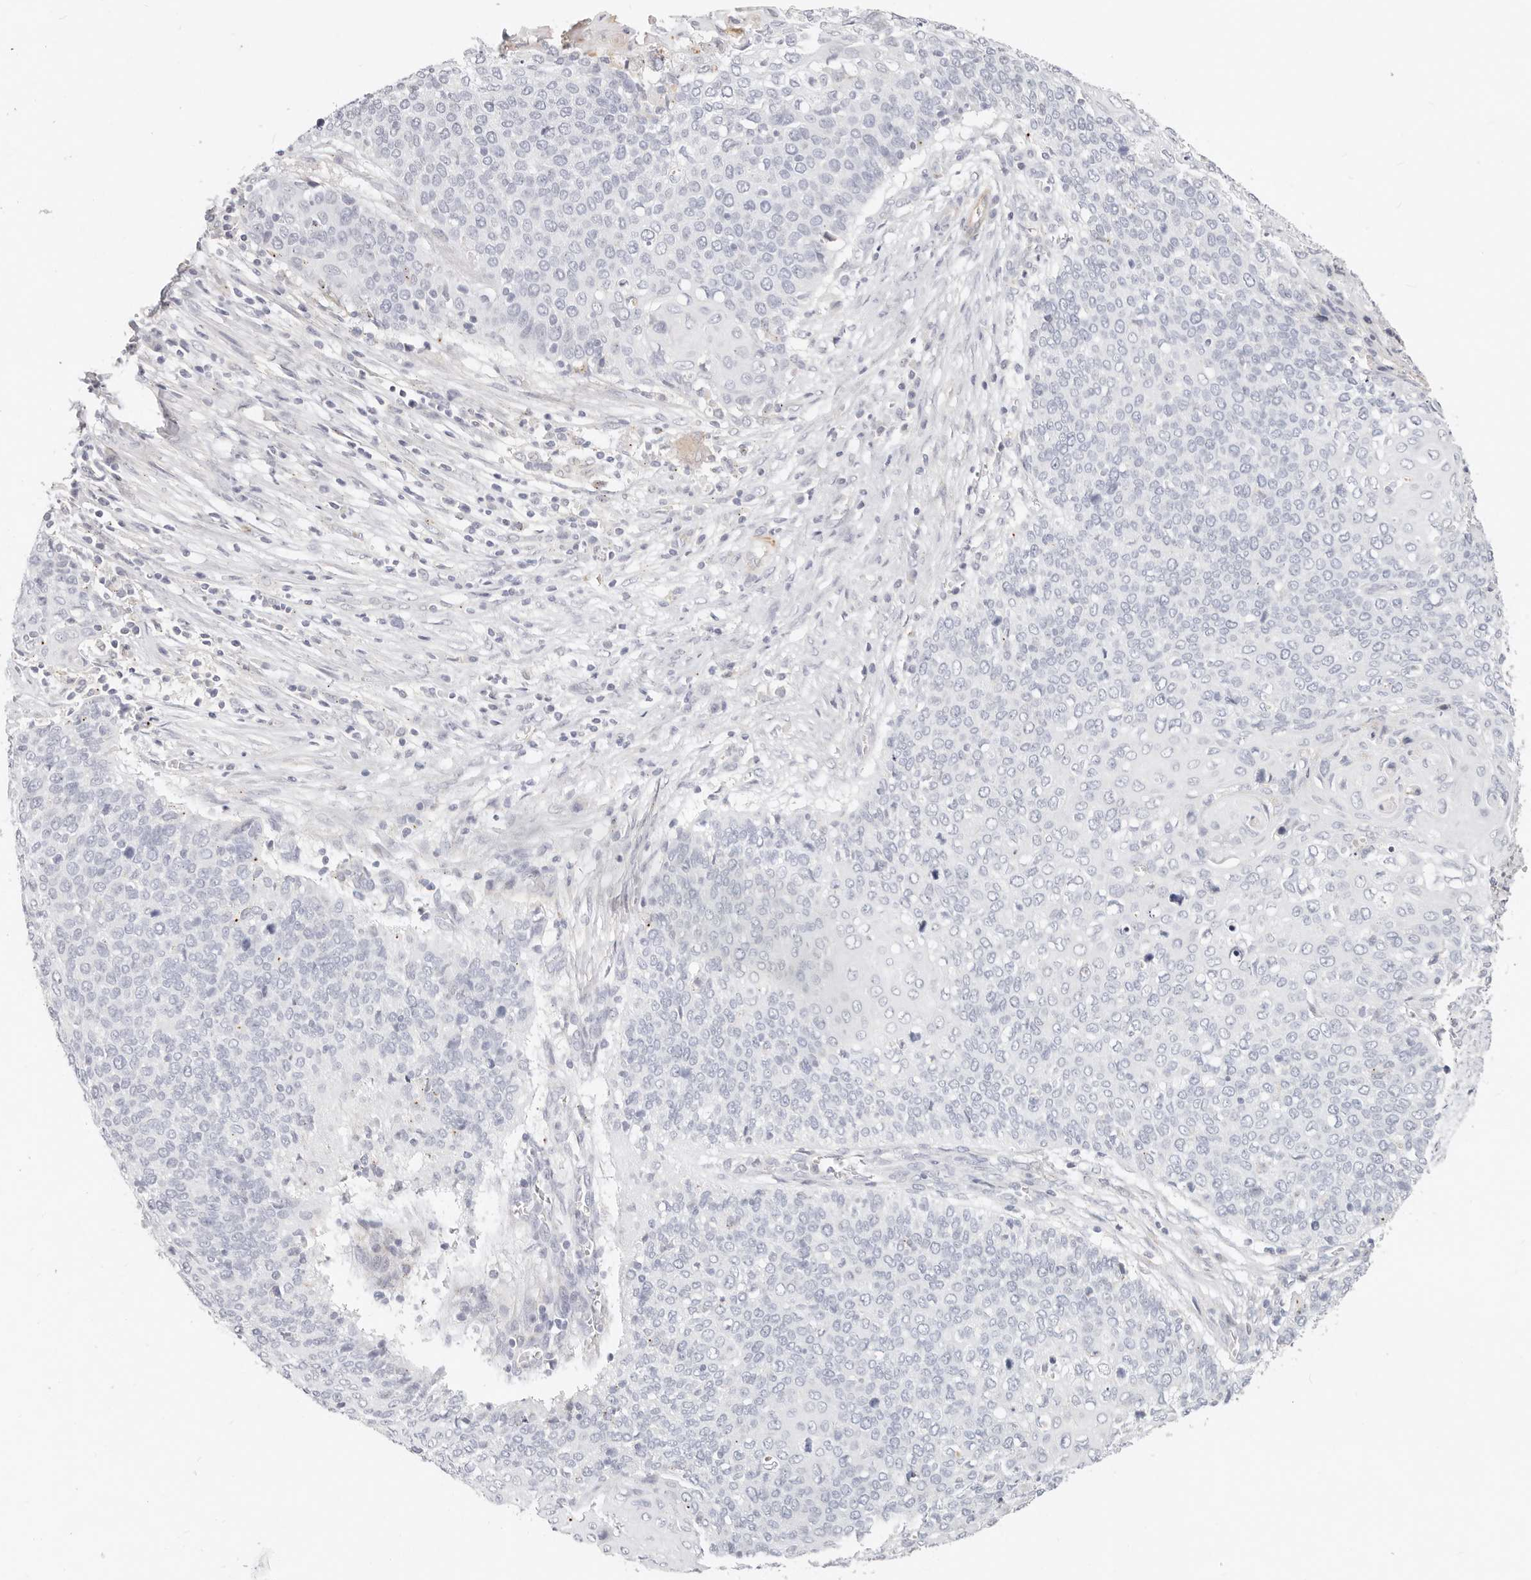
{"staining": {"intensity": "negative", "quantity": "none", "location": "none"}, "tissue": "cervical cancer", "cell_type": "Tumor cells", "image_type": "cancer", "snomed": [{"axis": "morphology", "description": "Squamous cell carcinoma, NOS"}, {"axis": "topography", "description": "Cervix"}], "caption": "Tumor cells show no significant staining in squamous cell carcinoma (cervical). (IHC, brightfield microscopy, high magnification).", "gene": "ZRANB1", "patient": {"sex": "female", "age": 39}}